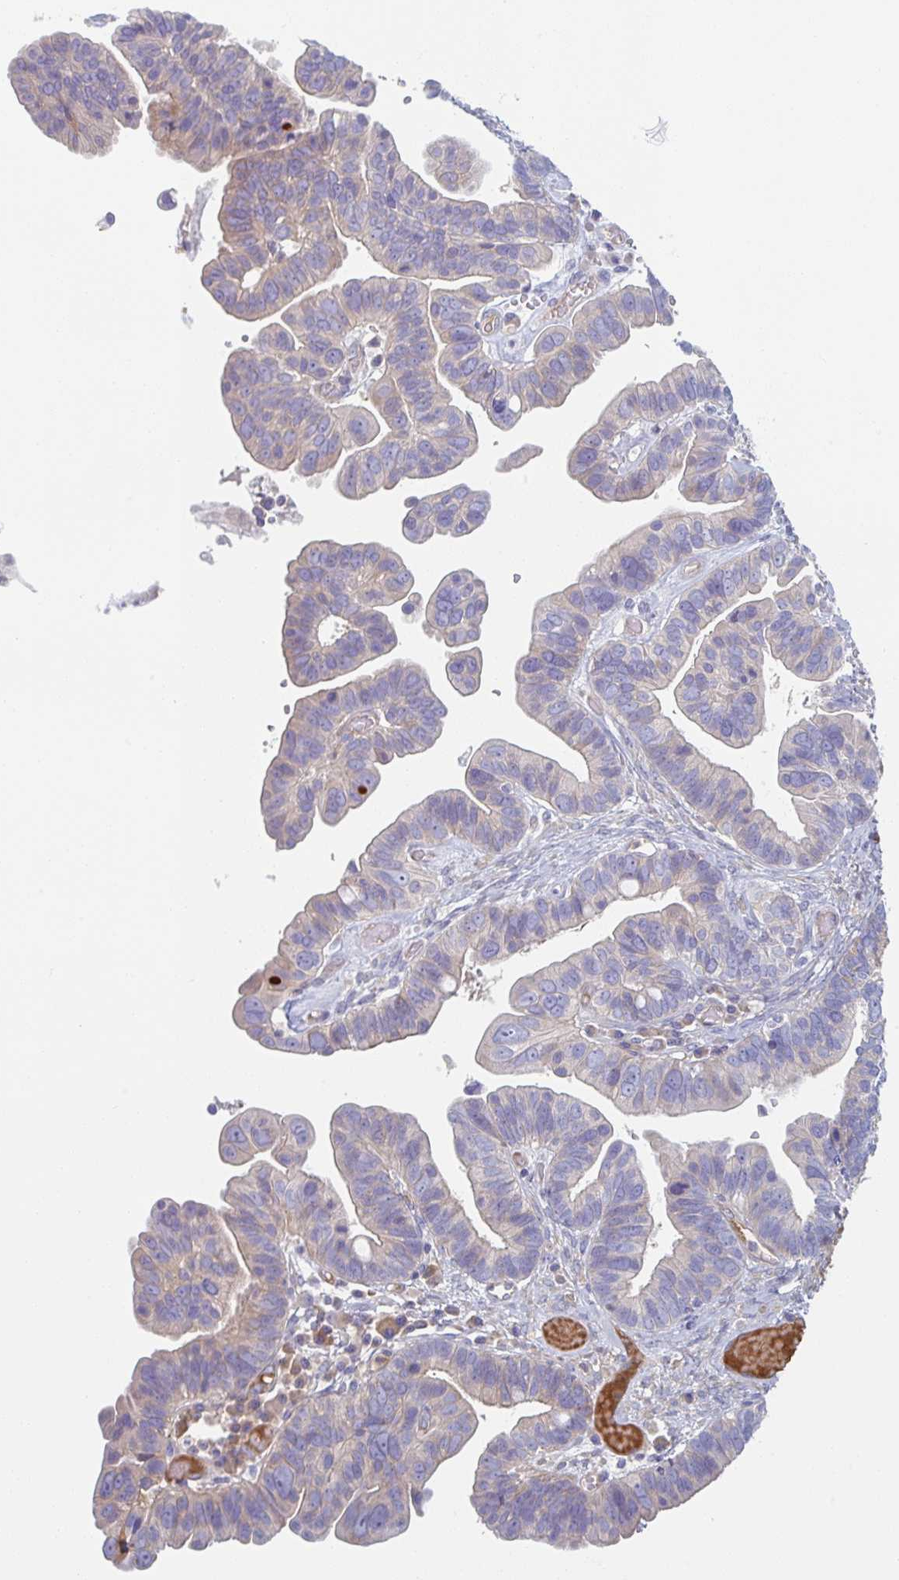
{"staining": {"intensity": "strong", "quantity": "<25%", "location": "cytoplasmic/membranous"}, "tissue": "ovarian cancer", "cell_type": "Tumor cells", "image_type": "cancer", "snomed": [{"axis": "morphology", "description": "Cystadenocarcinoma, serous, NOS"}, {"axis": "topography", "description": "Ovary"}], "caption": "Human ovarian serous cystadenocarcinoma stained with a protein marker demonstrates strong staining in tumor cells.", "gene": "AMPD2", "patient": {"sex": "female", "age": 56}}